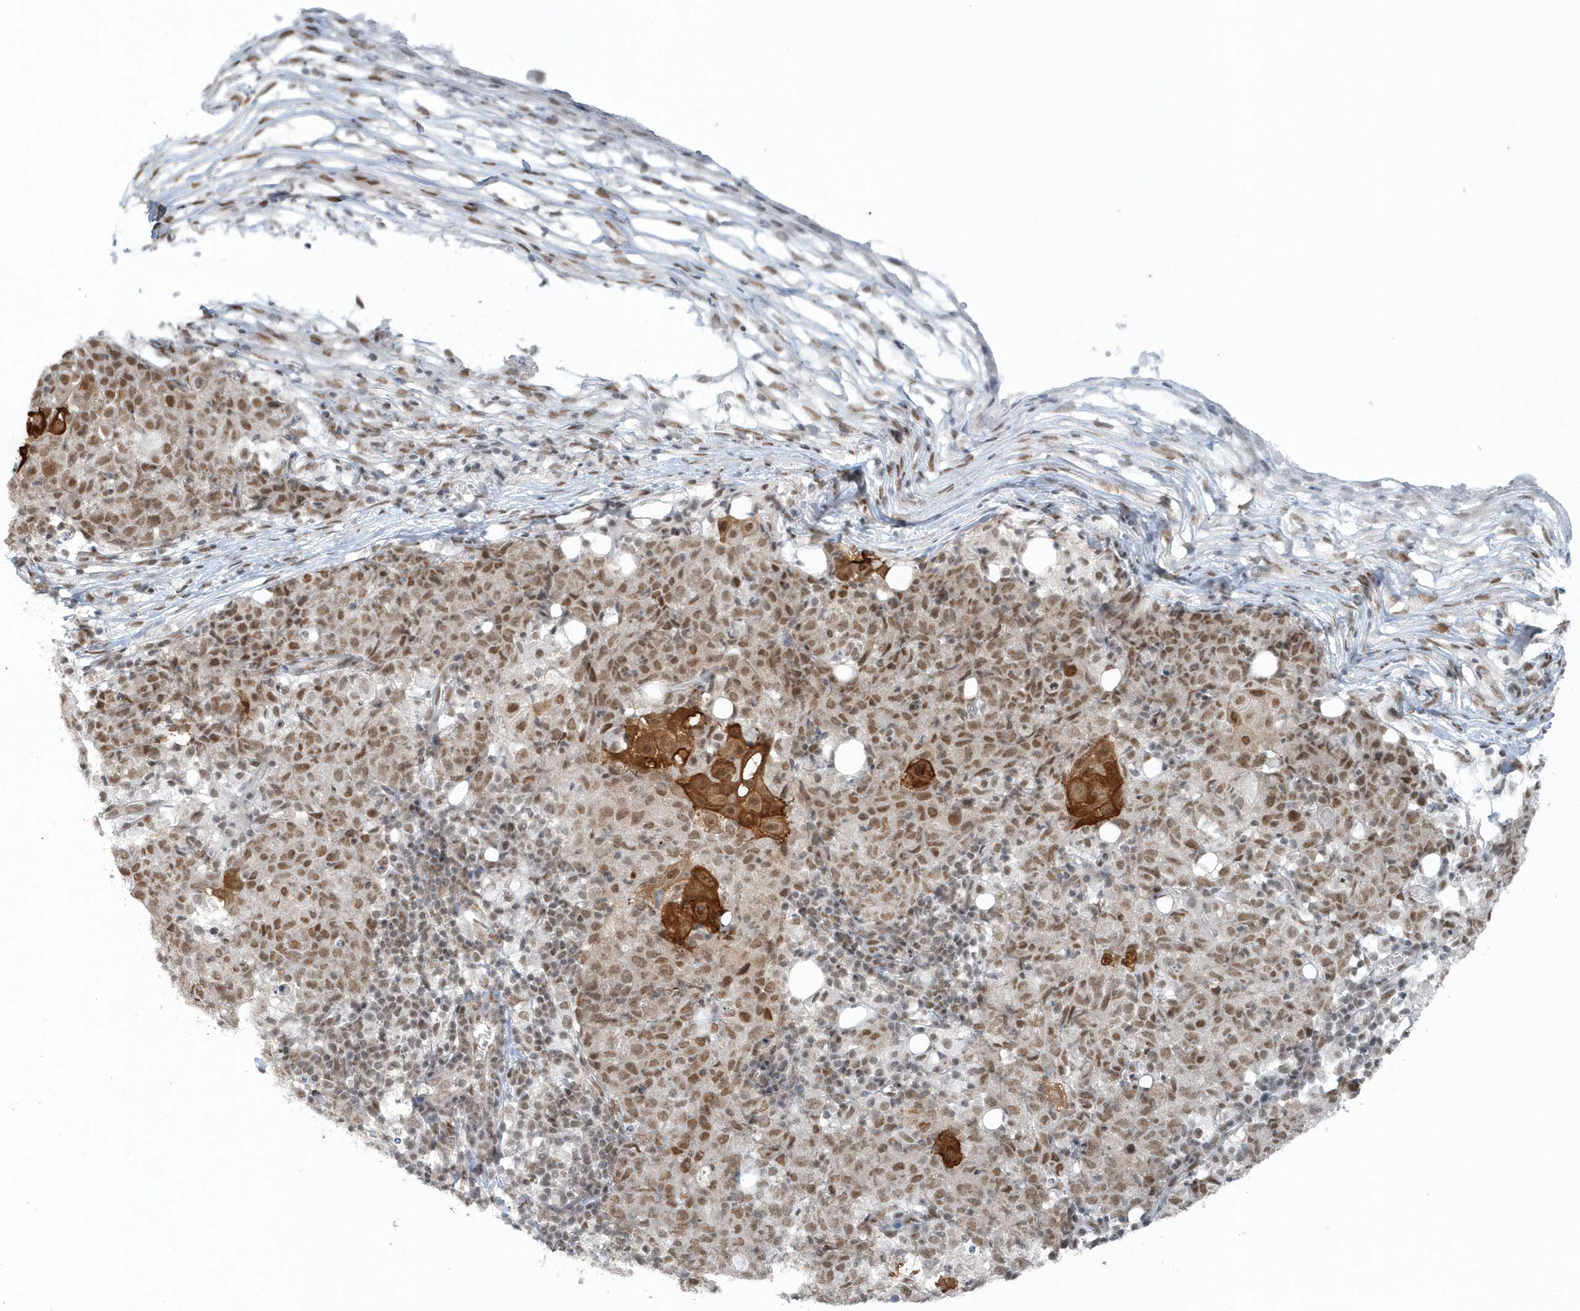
{"staining": {"intensity": "moderate", "quantity": ">75%", "location": "cytoplasmic/membranous,nuclear"}, "tissue": "ovarian cancer", "cell_type": "Tumor cells", "image_type": "cancer", "snomed": [{"axis": "morphology", "description": "Carcinoma, endometroid"}, {"axis": "topography", "description": "Ovary"}], "caption": "High-magnification brightfield microscopy of endometroid carcinoma (ovarian) stained with DAB (brown) and counterstained with hematoxylin (blue). tumor cells exhibit moderate cytoplasmic/membranous and nuclear staining is seen in about>75% of cells.", "gene": "YTHDC1", "patient": {"sex": "female", "age": 42}}